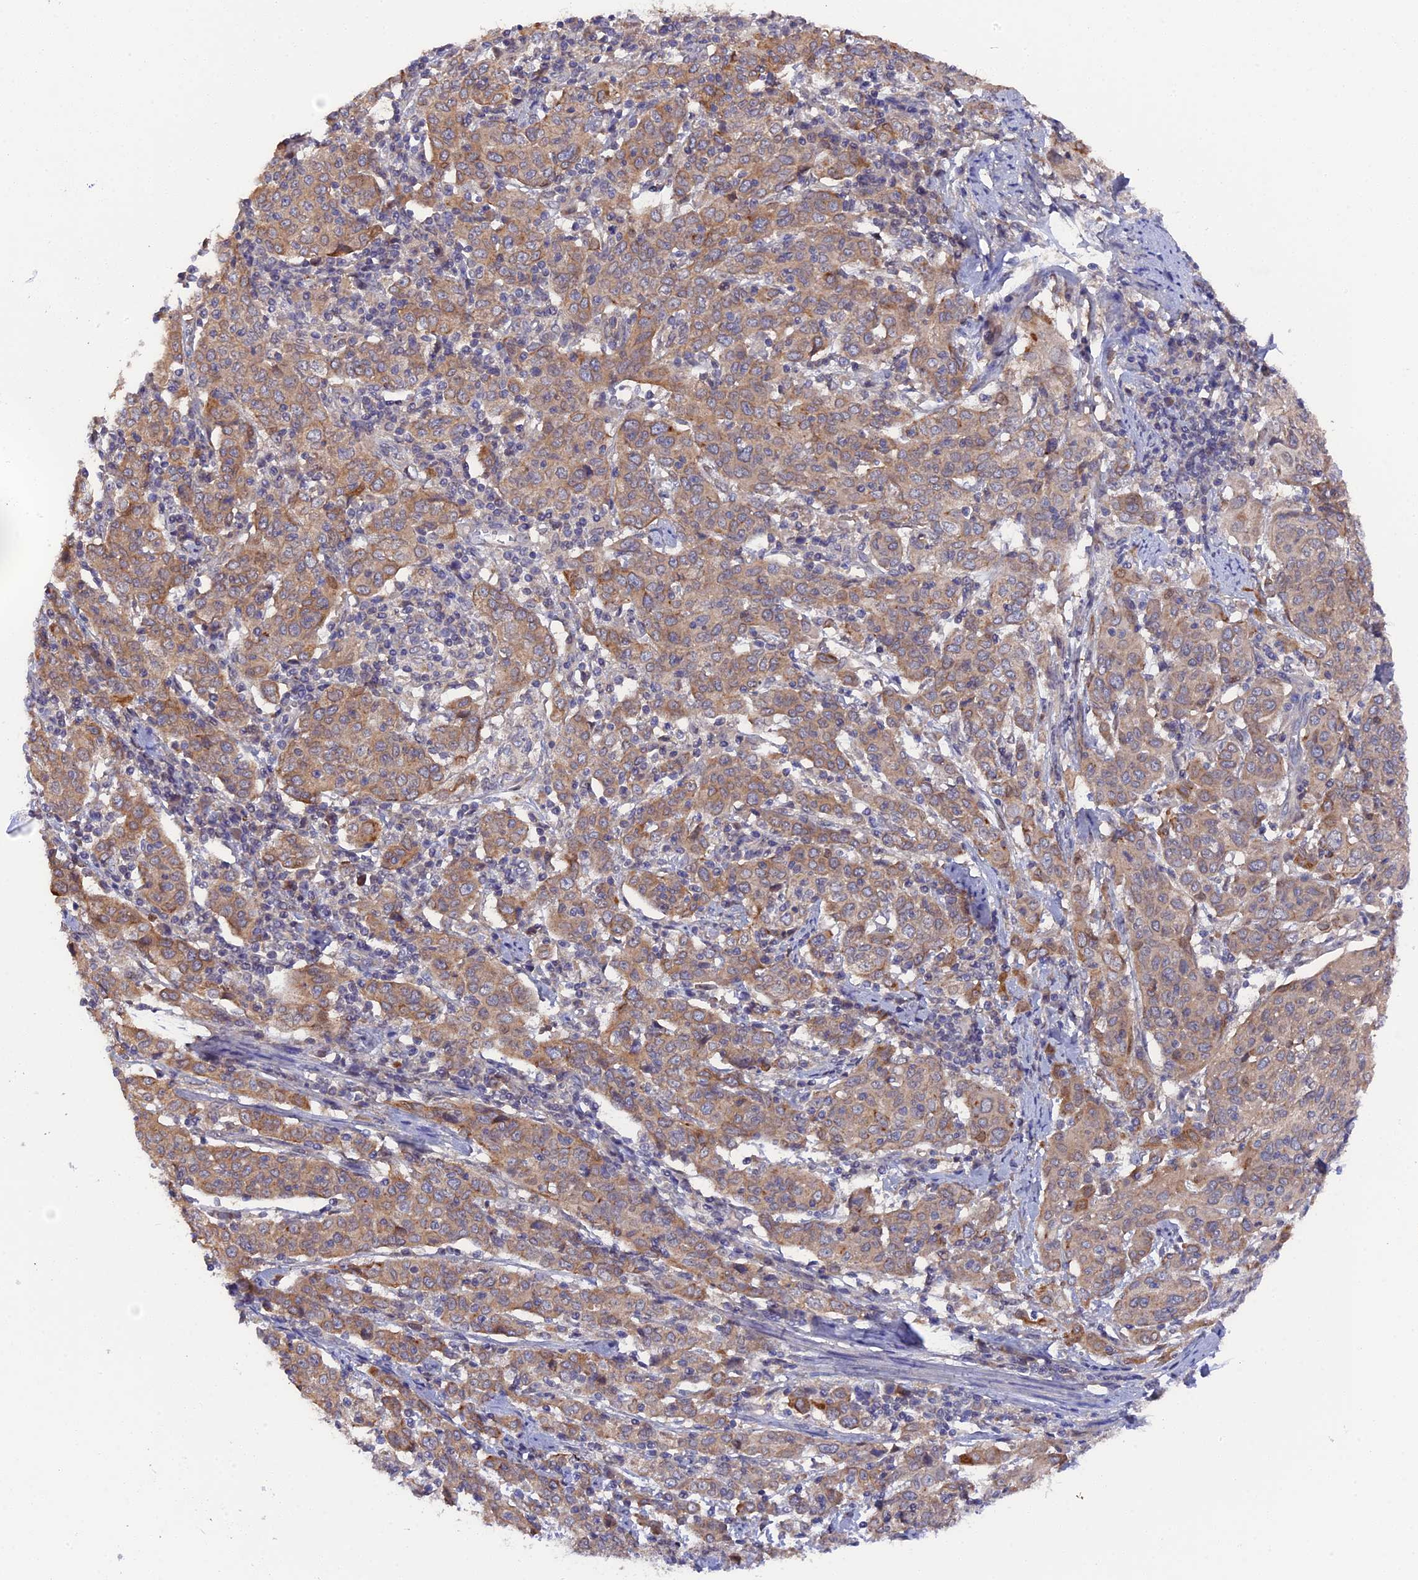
{"staining": {"intensity": "moderate", "quantity": ">75%", "location": "cytoplasmic/membranous"}, "tissue": "cervical cancer", "cell_type": "Tumor cells", "image_type": "cancer", "snomed": [{"axis": "morphology", "description": "Squamous cell carcinoma, NOS"}, {"axis": "topography", "description": "Cervix"}], "caption": "Immunohistochemistry (DAB (3,3'-diaminobenzidine)) staining of cervical cancer shows moderate cytoplasmic/membranous protein positivity in approximately >75% of tumor cells.", "gene": "ZCCHC2", "patient": {"sex": "female", "age": 67}}